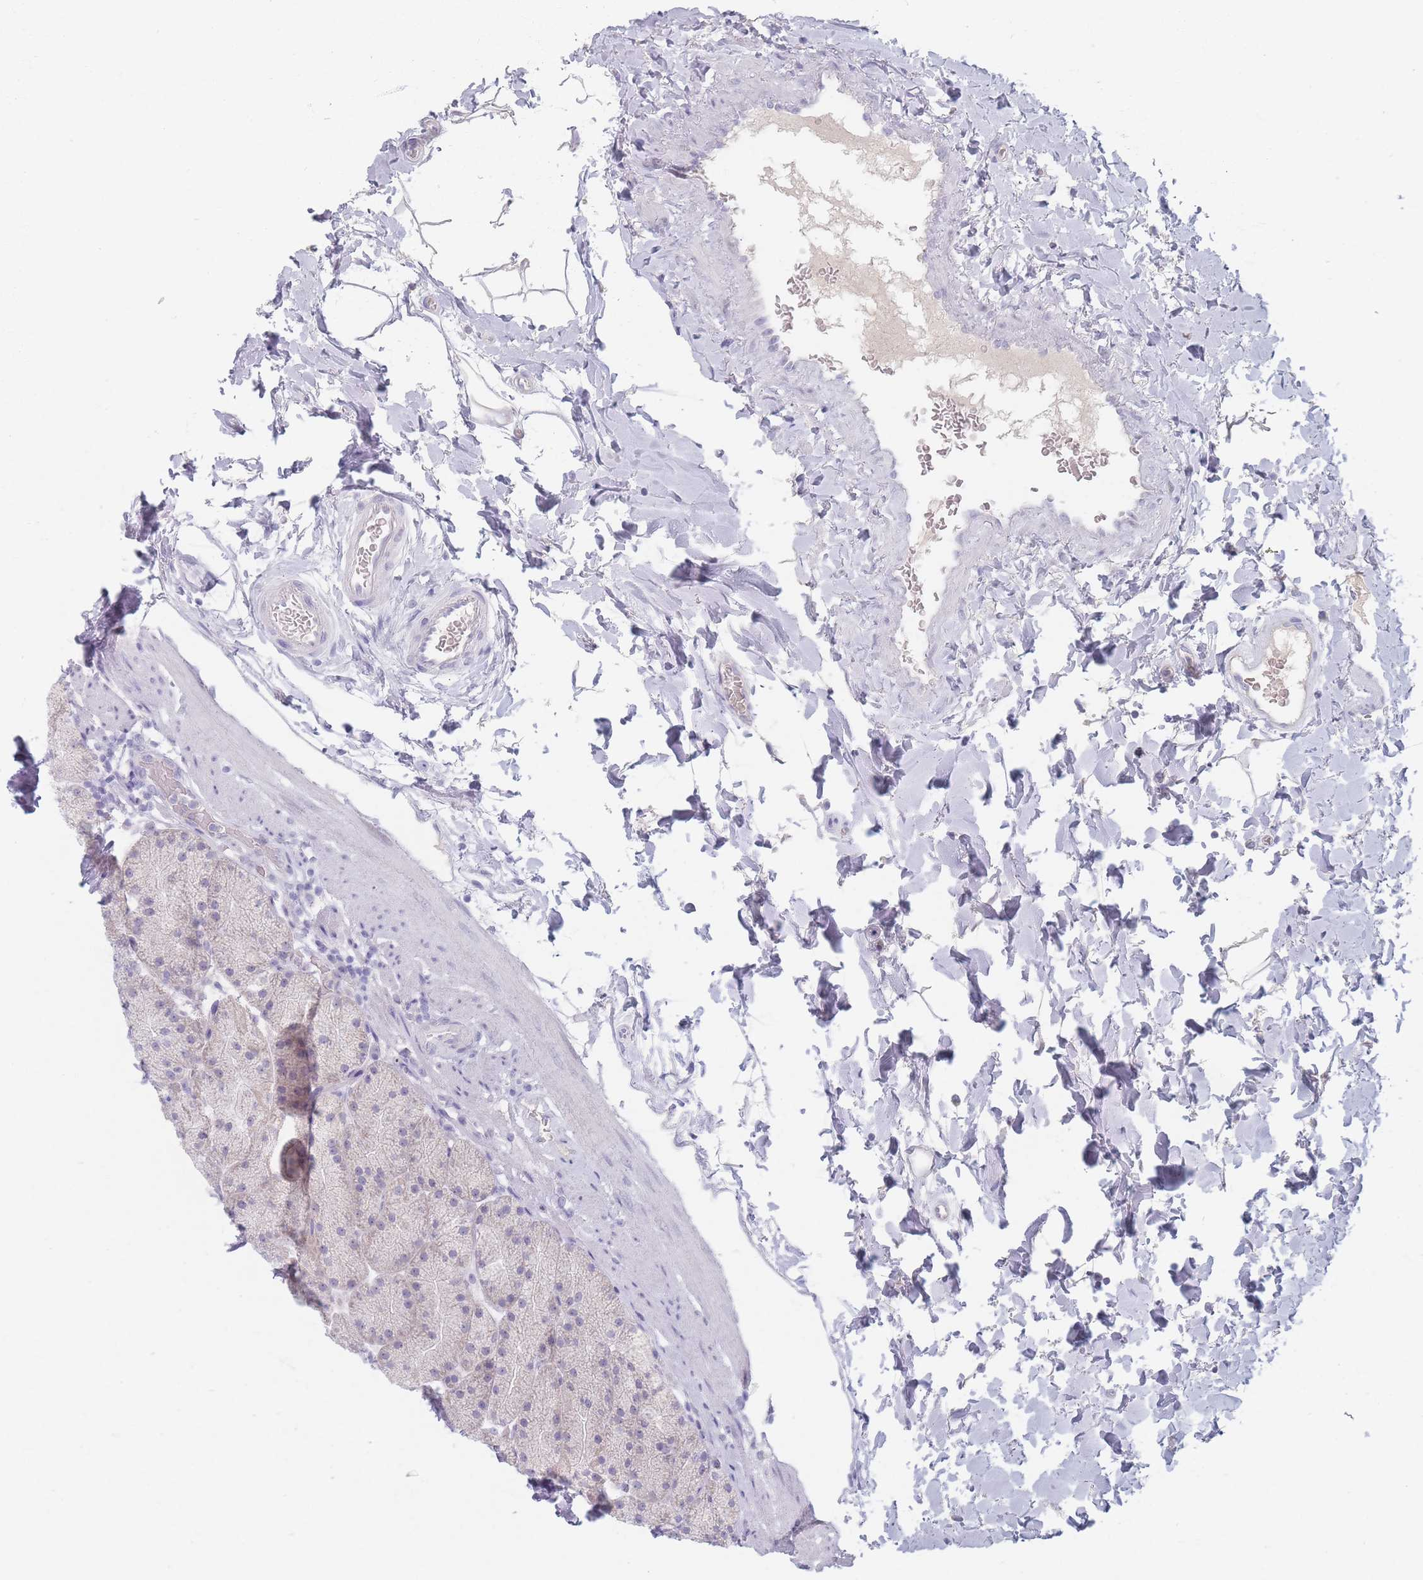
{"staining": {"intensity": "negative", "quantity": "none", "location": "none"}, "tissue": "stomach", "cell_type": "Glandular cells", "image_type": "normal", "snomed": [{"axis": "morphology", "description": "Normal tissue, NOS"}, {"axis": "topography", "description": "Stomach, upper"}, {"axis": "topography", "description": "Stomach, lower"}], "caption": "A histopathology image of human stomach is negative for staining in glandular cells. (Brightfield microscopy of DAB (3,3'-diaminobenzidine) IHC at high magnification).", "gene": "PIGM", "patient": {"sex": "male", "age": 67}}